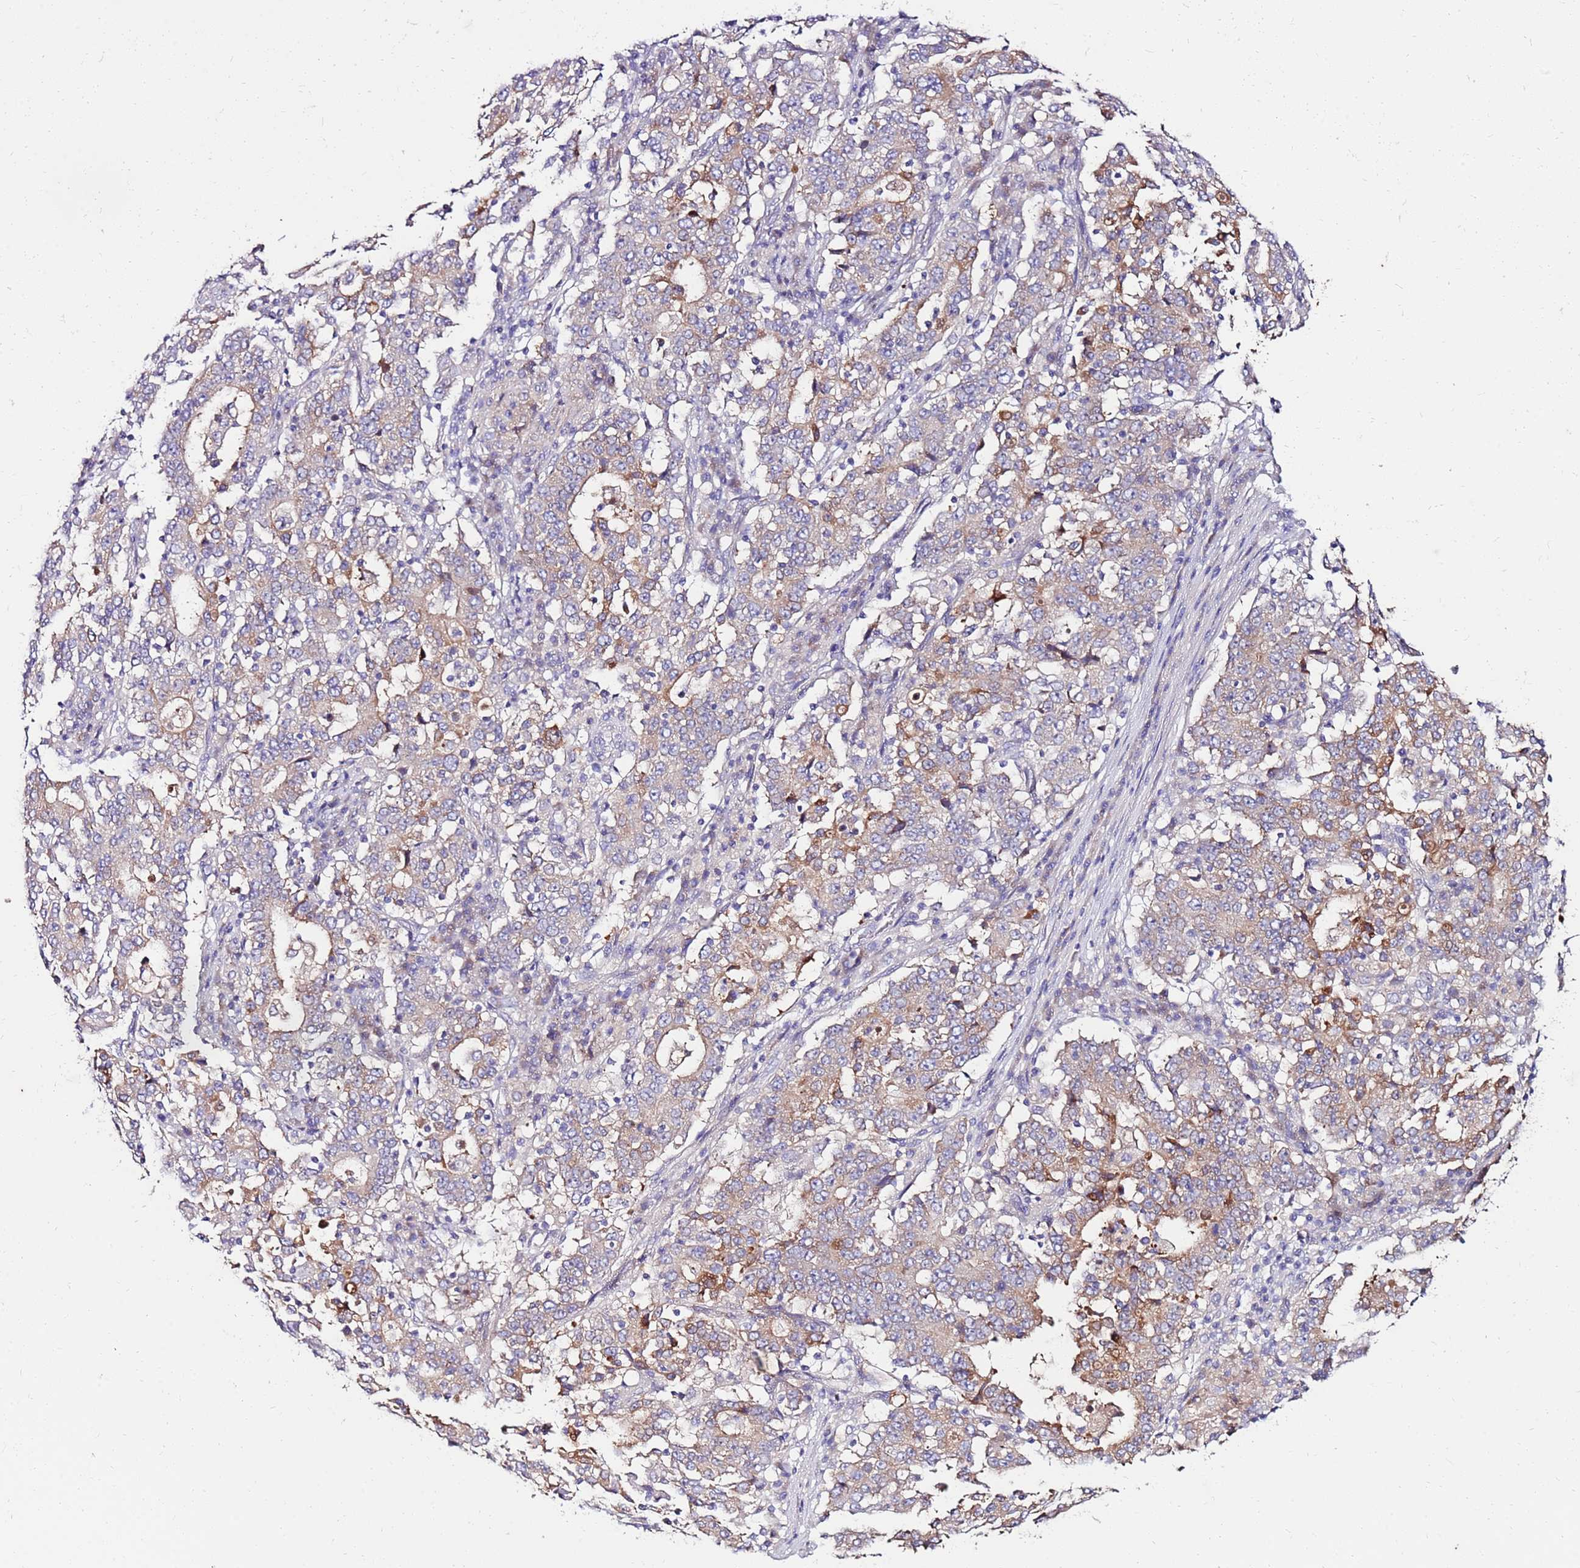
{"staining": {"intensity": "weak", "quantity": ">75%", "location": "cytoplasmic/membranous"}, "tissue": "stomach cancer", "cell_type": "Tumor cells", "image_type": "cancer", "snomed": [{"axis": "morphology", "description": "Adenocarcinoma, NOS"}, {"axis": "topography", "description": "Stomach"}], "caption": "This is an image of immunohistochemistry (IHC) staining of stomach adenocarcinoma, which shows weak expression in the cytoplasmic/membranous of tumor cells.", "gene": "SLC44A4", "patient": {"sex": "male", "age": 59}}